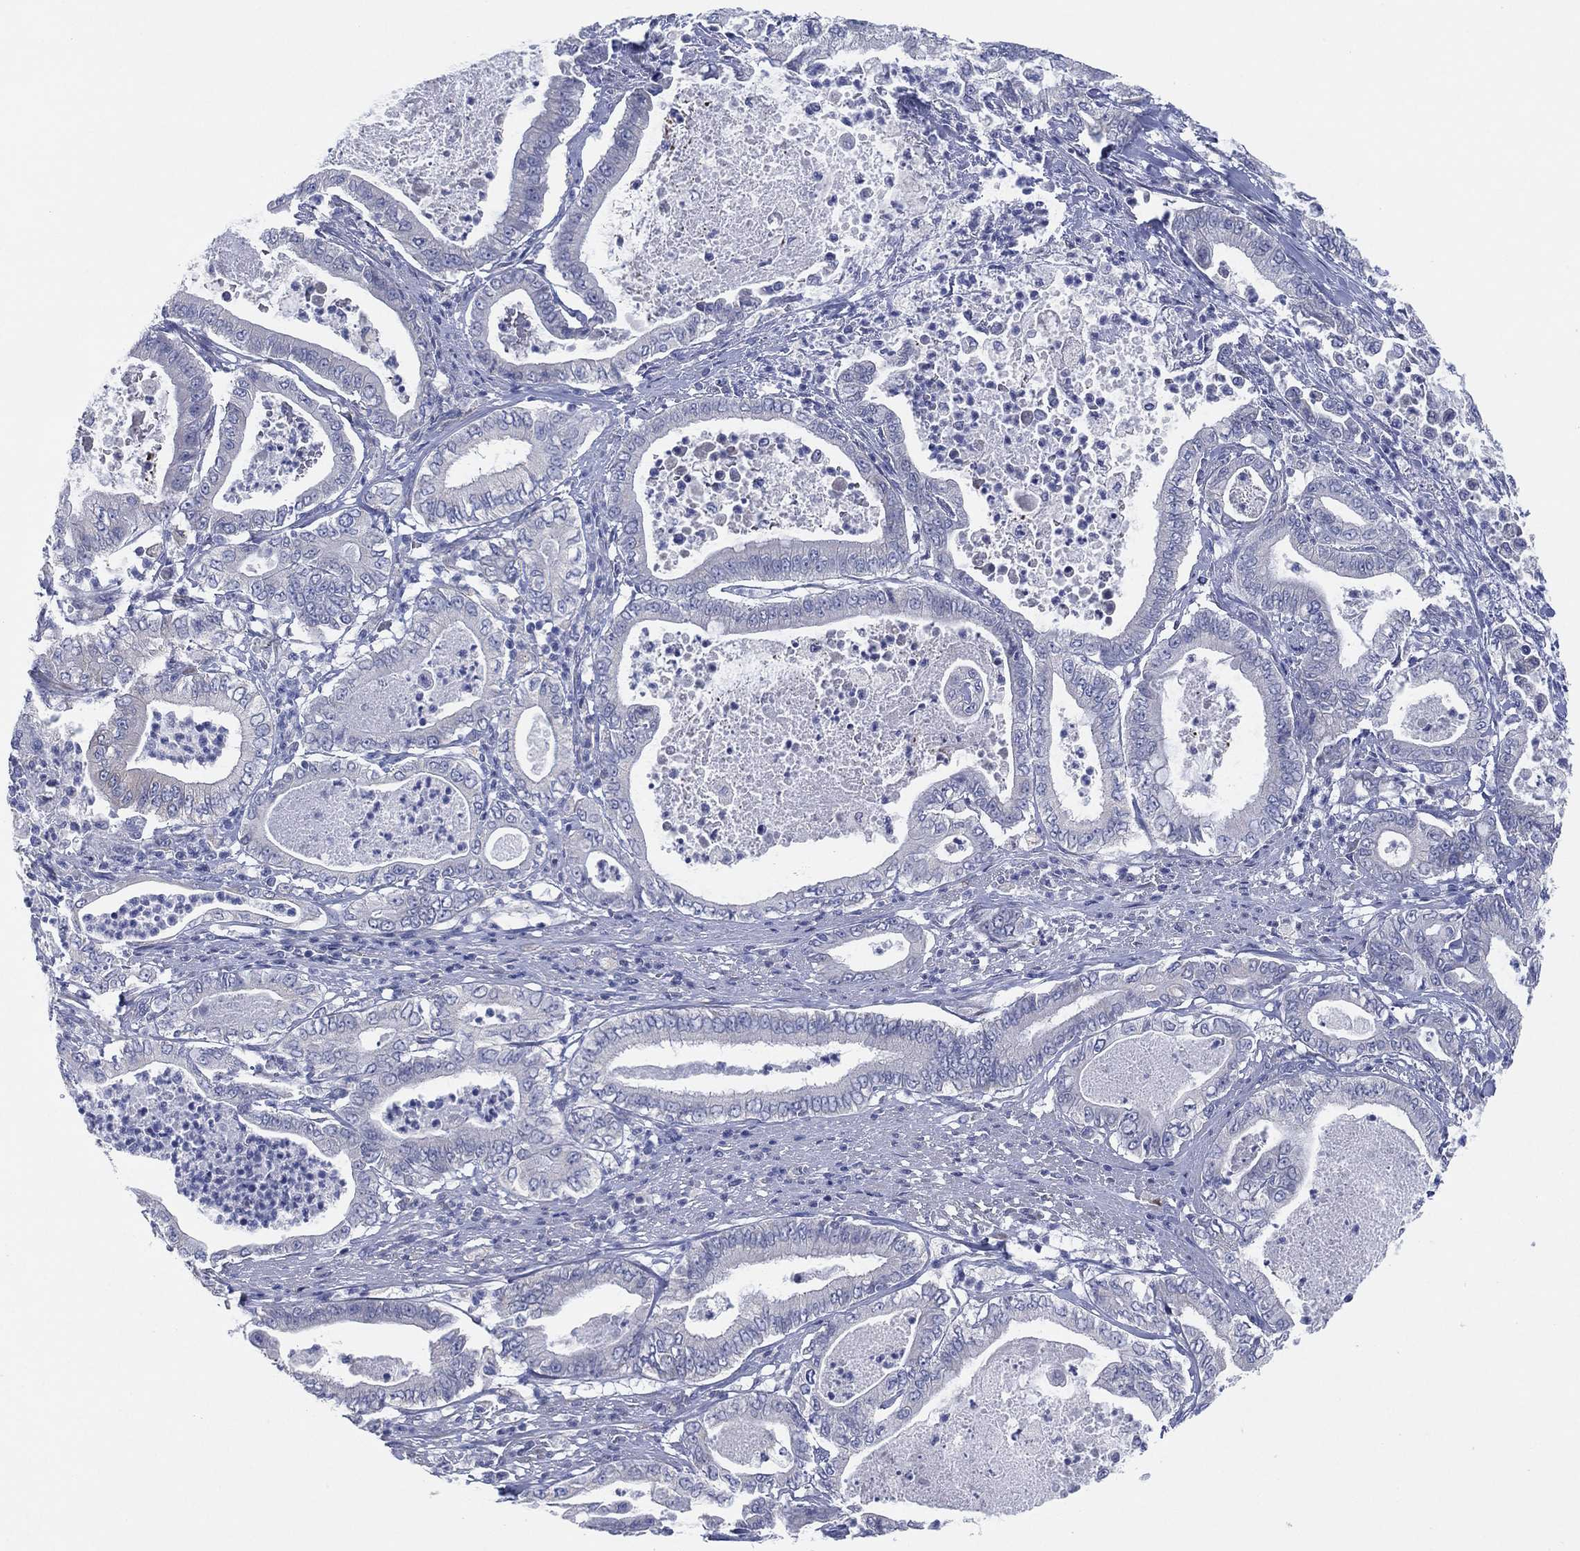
{"staining": {"intensity": "negative", "quantity": "none", "location": "none"}, "tissue": "pancreatic cancer", "cell_type": "Tumor cells", "image_type": "cancer", "snomed": [{"axis": "morphology", "description": "Adenocarcinoma, NOS"}, {"axis": "topography", "description": "Pancreas"}], "caption": "Immunohistochemistry micrograph of pancreatic adenocarcinoma stained for a protein (brown), which demonstrates no staining in tumor cells.", "gene": "TMEM40", "patient": {"sex": "male", "age": 71}}